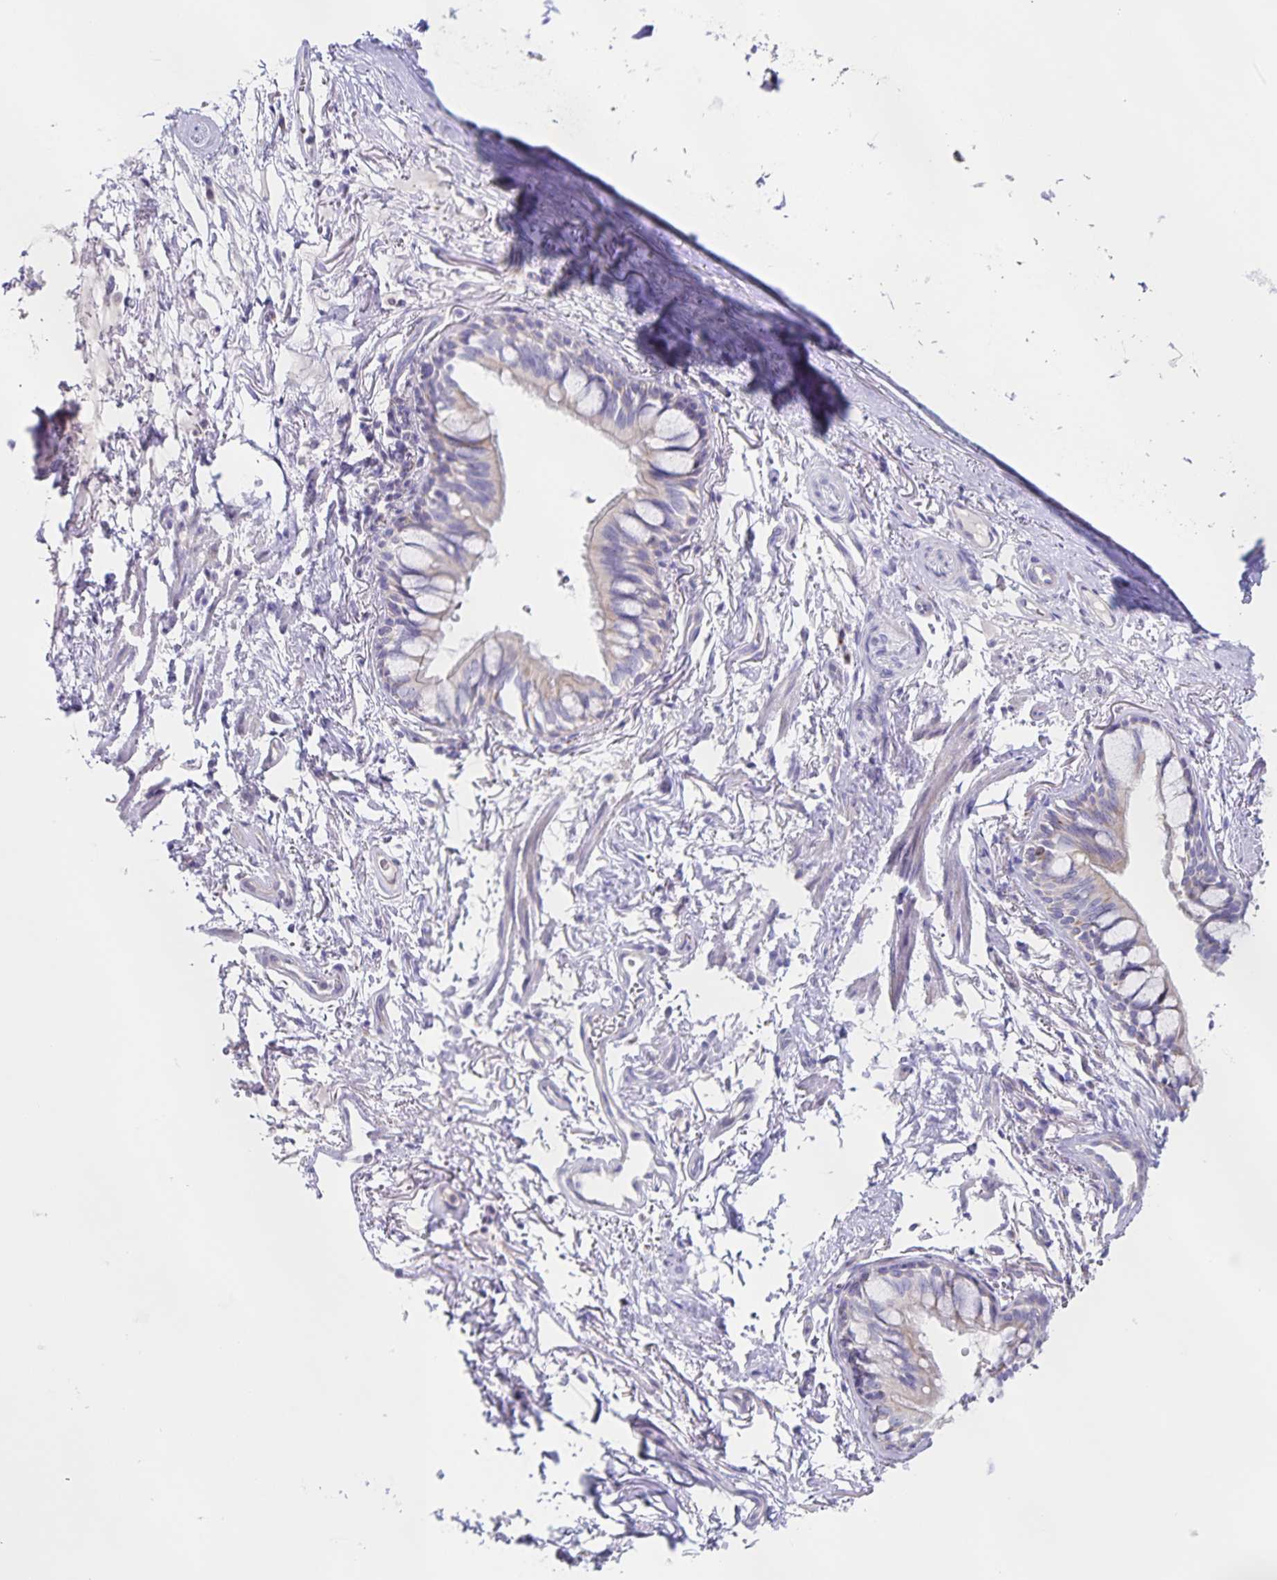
{"staining": {"intensity": "negative", "quantity": "none", "location": "none"}, "tissue": "bronchus", "cell_type": "Respiratory epithelial cells", "image_type": "normal", "snomed": [{"axis": "morphology", "description": "Normal tissue, NOS"}, {"axis": "topography", "description": "Bronchus"}], "caption": "The image displays no significant staining in respiratory epithelial cells of bronchus. (DAB (3,3'-diaminobenzidine) immunohistochemistry with hematoxylin counter stain).", "gene": "CENPH", "patient": {"sex": "male", "age": 70}}